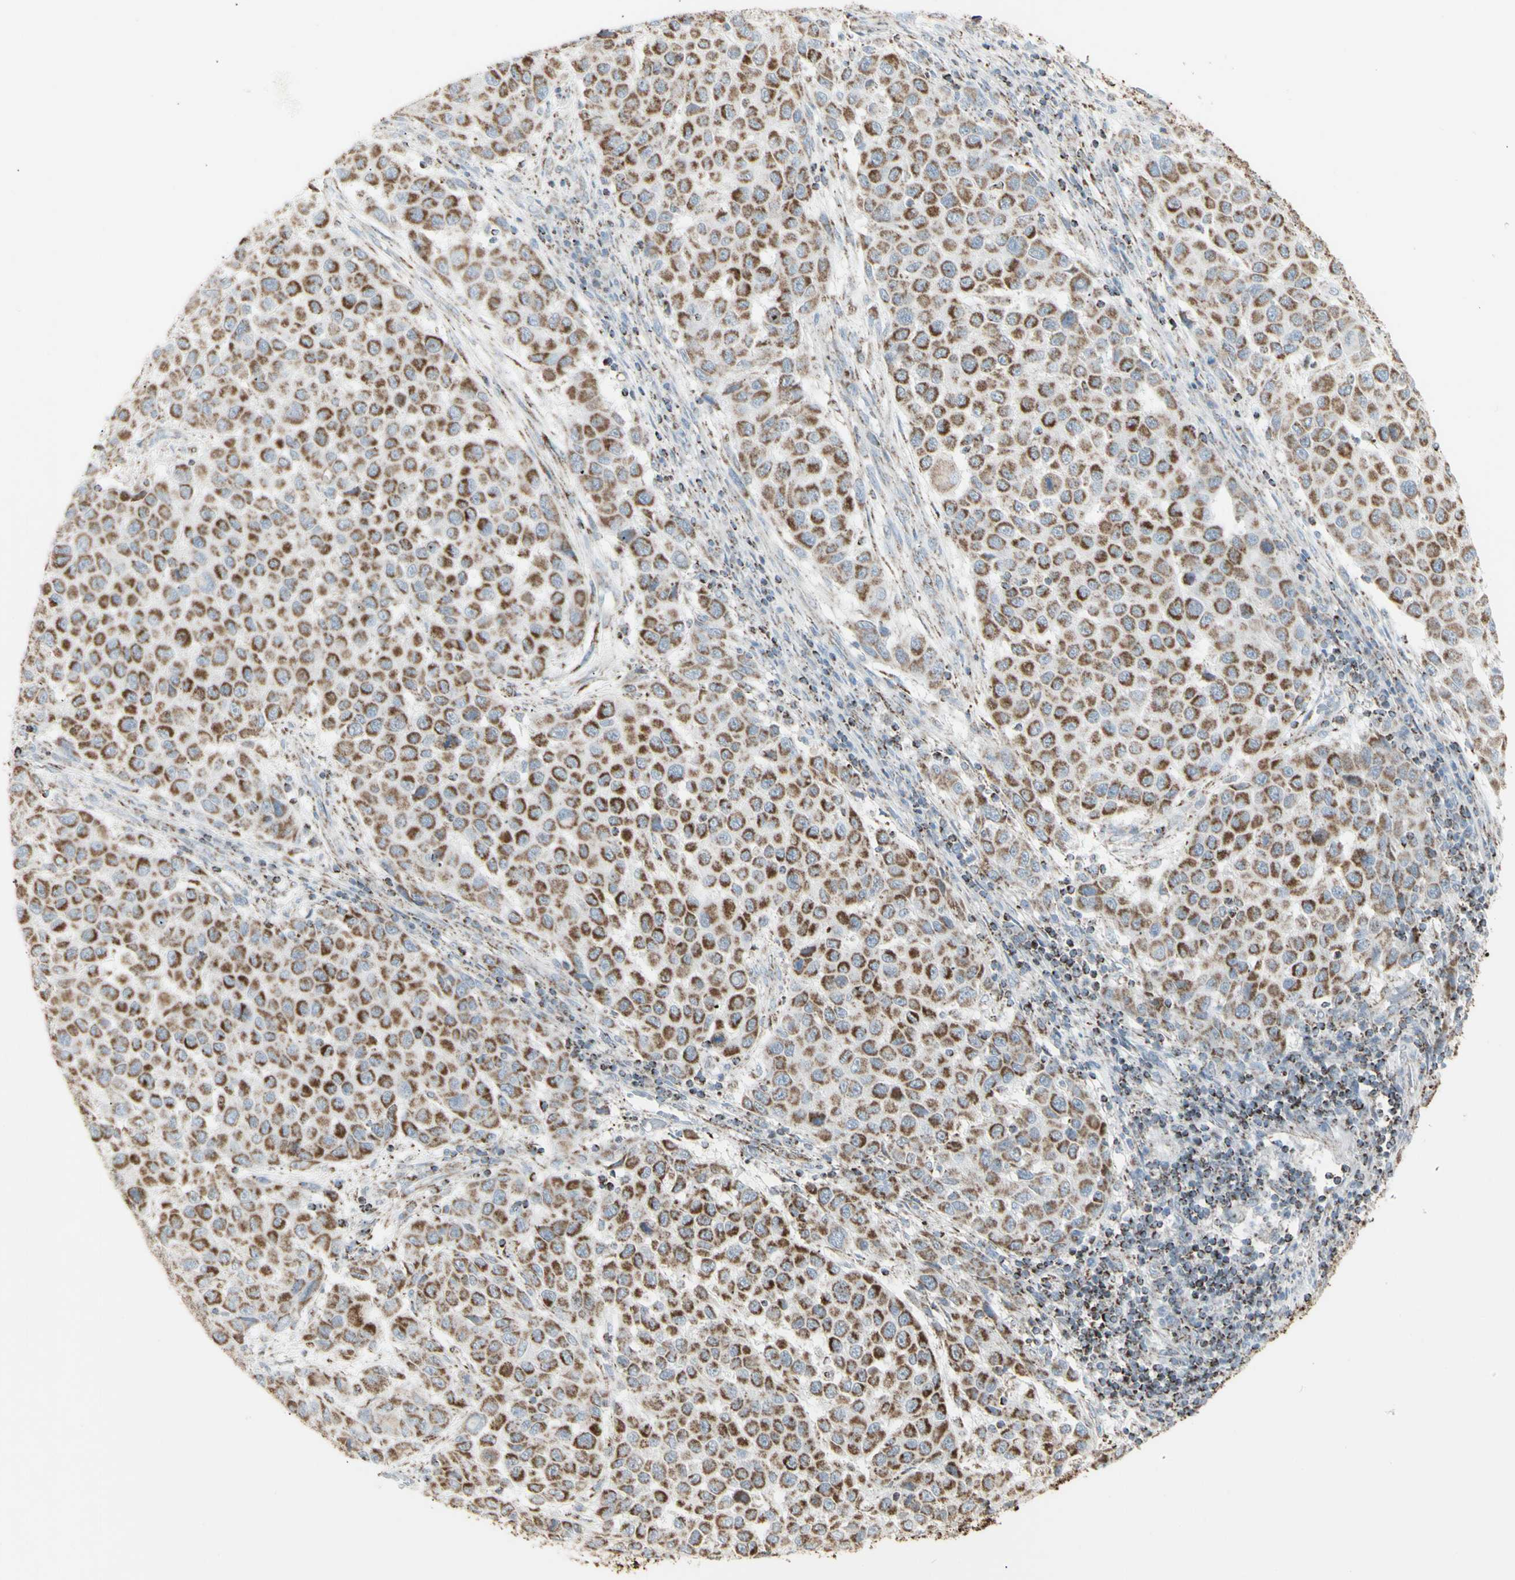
{"staining": {"intensity": "moderate", "quantity": ">75%", "location": "cytoplasmic/membranous"}, "tissue": "melanoma", "cell_type": "Tumor cells", "image_type": "cancer", "snomed": [{"axis": "morphology", "description": "Malignant melanoma, Metastatic site"}, {"axis": "topography", "description": "Lymph node"}], "caption": "About >75% of tumor cells in human melanoma demonstrate moderate cytoplasmic/membranous protein staining as visualized by brown immunohistochemical staining.", "gene": "PLGRKT", "patient": {"sex": "male", "age": 61}}